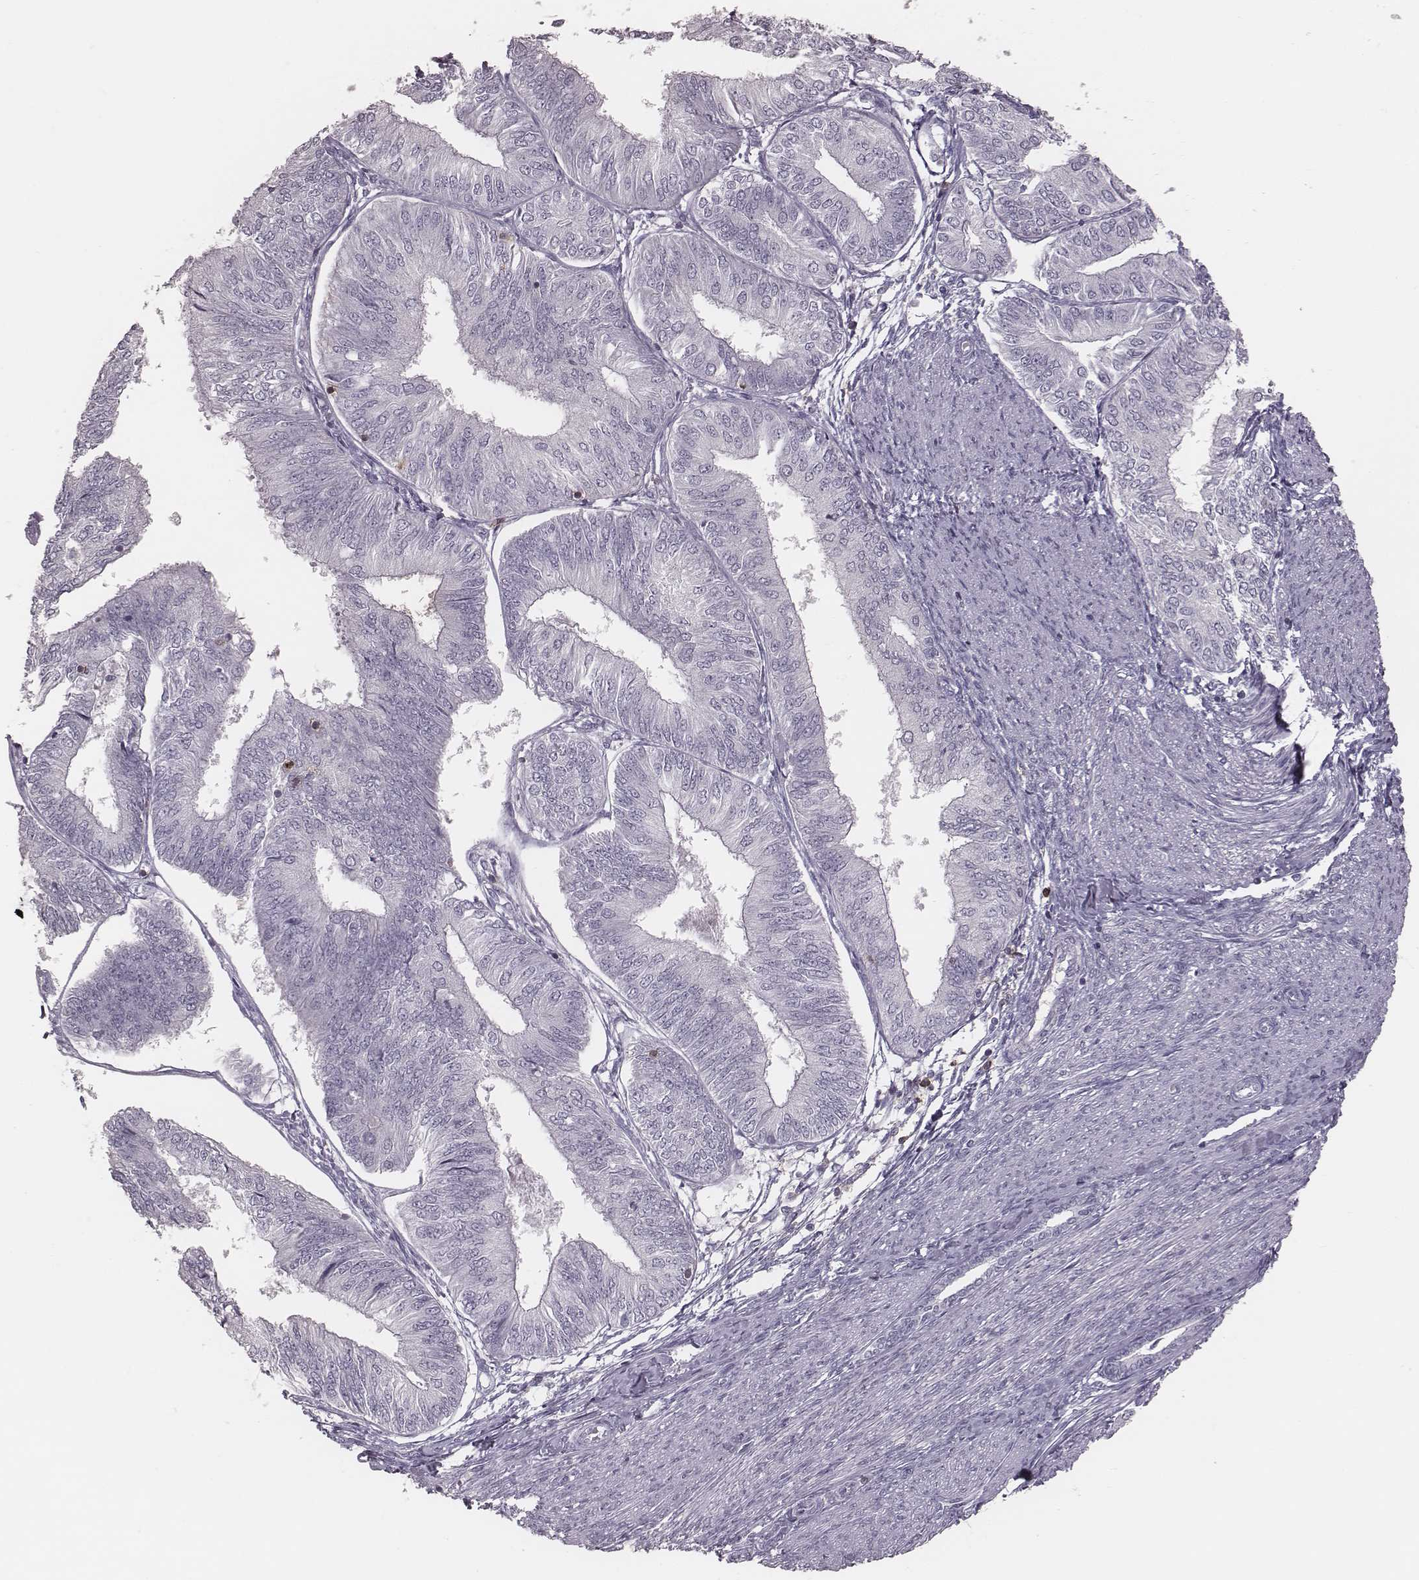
{"staining": {"intensity": "negative", "quantity": "none", "location": "none"}, "tissue": "endometrial cancer", "cell_type": "Tumor cells", "image_type": "cancer", "snomed": [{"axis": "morphology", "description": "Adenocarcinoma, NOS"}, {"axis": "topography", "description": "Endometrium"}], "caption": "Immunohistochemistry (IHC) image of human endometrial adenocarcinoma stained for a protein (brown), which reveals no positivity in tumor cells.", "gene": "PDCD1", "patient": {"sex": "female", "age": 58}}